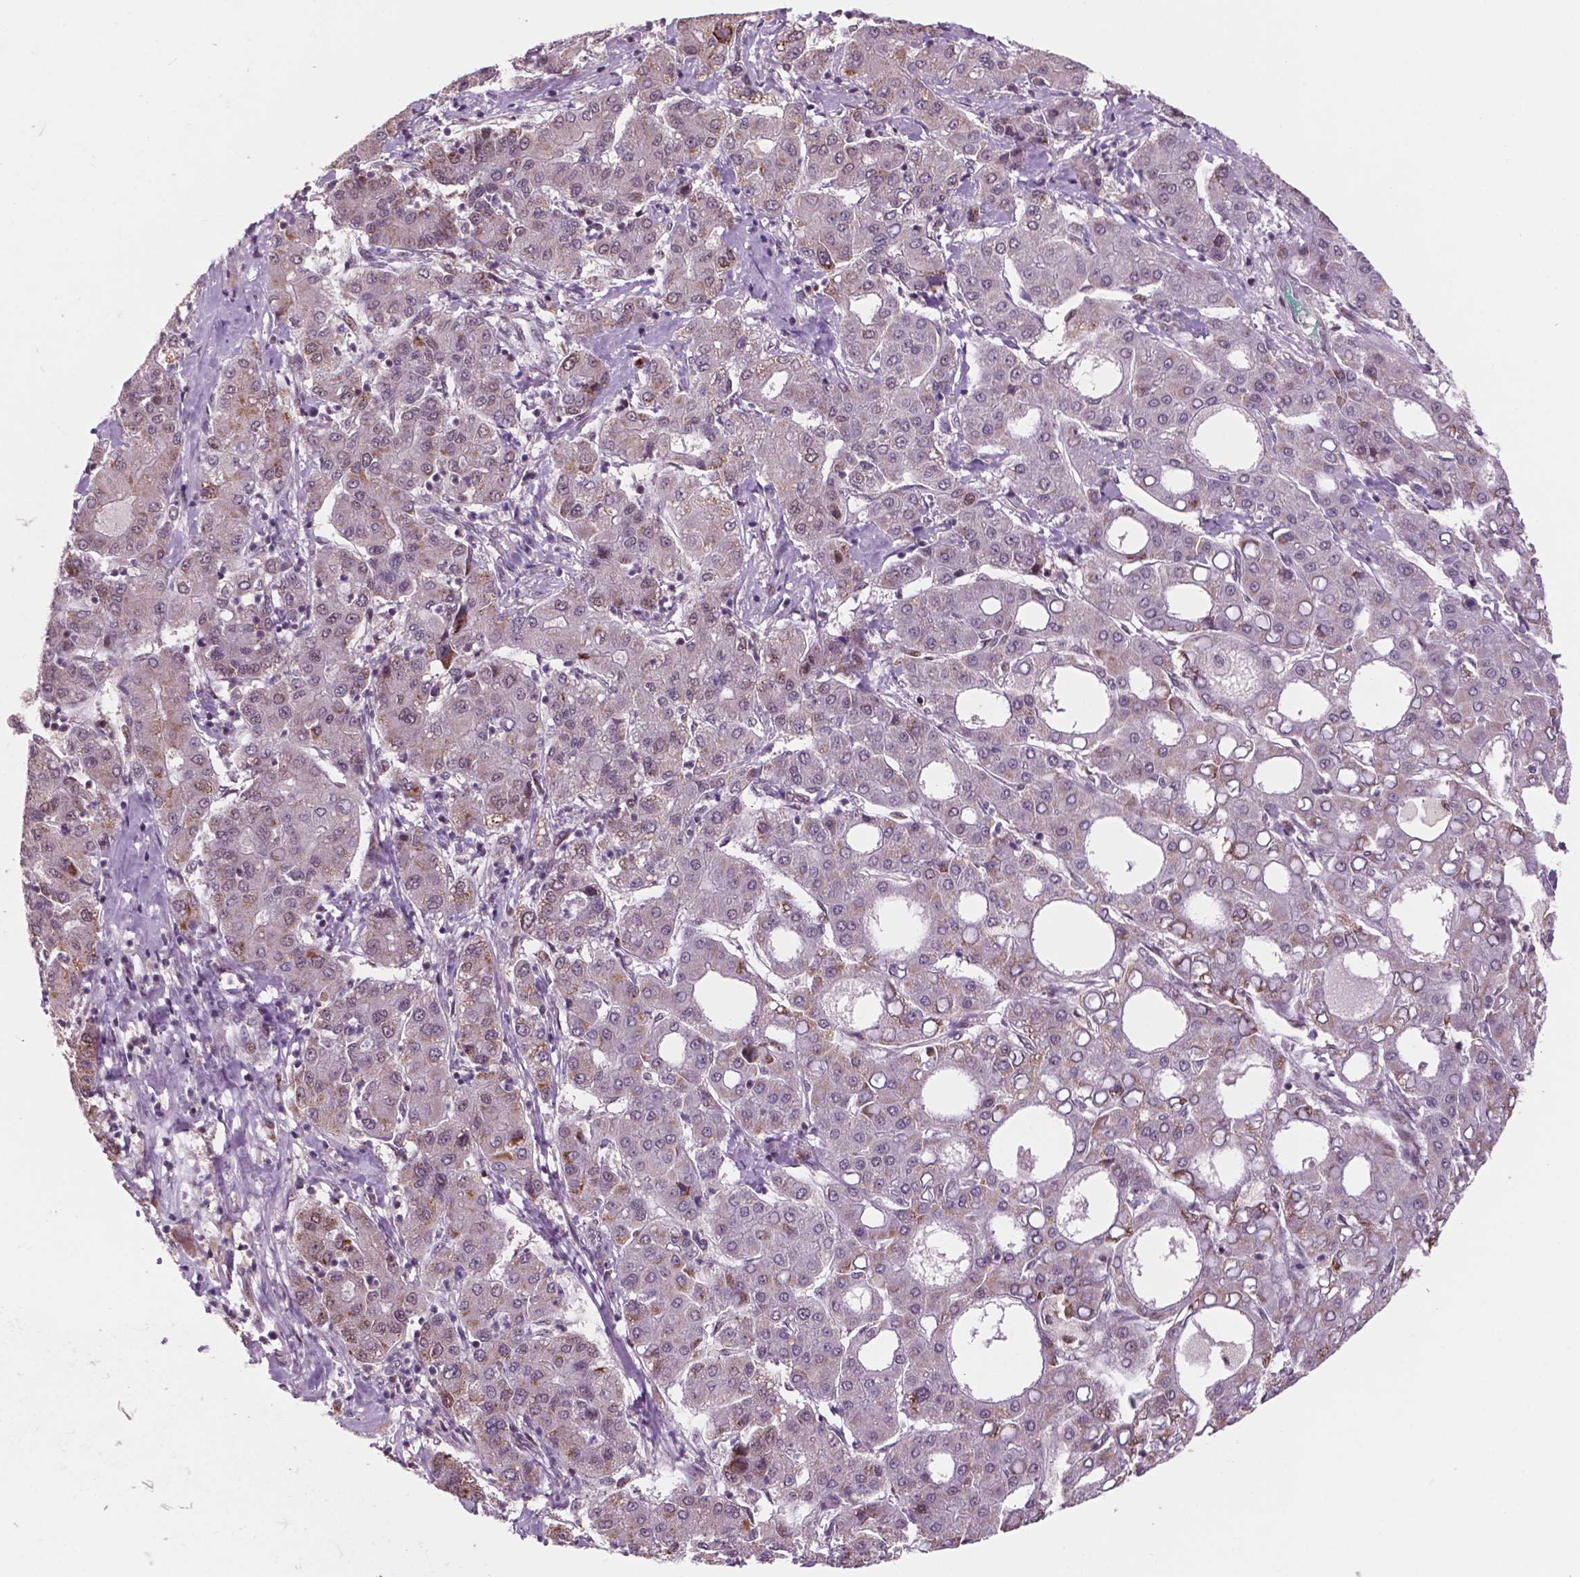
{"staining": {"intensity": "moderate", "quantity": "<25%", "location": "nuclear"}, "tissue": "liver cancer", "cell_type": "Tumor cells", "image_type": "cancer", "snomed": [{"axis": "morphology", "description": "Carcinoma, Hepatocellular, NOS"}, {"axis": "topography", "description": "Liver"}], "caption": "Brown immunohistochemical staining in human liver cancer shows moderate nuclear staining in approximately <25% of tumor cells. The staining is performed using DAB (3,3'-diaminobenzidine) brown chromogen to label protein expression. The nuclei are counter-stained blue using hematoxylin.", "gene": "PER2", "patient": {"sex": "male", "age": 65}}